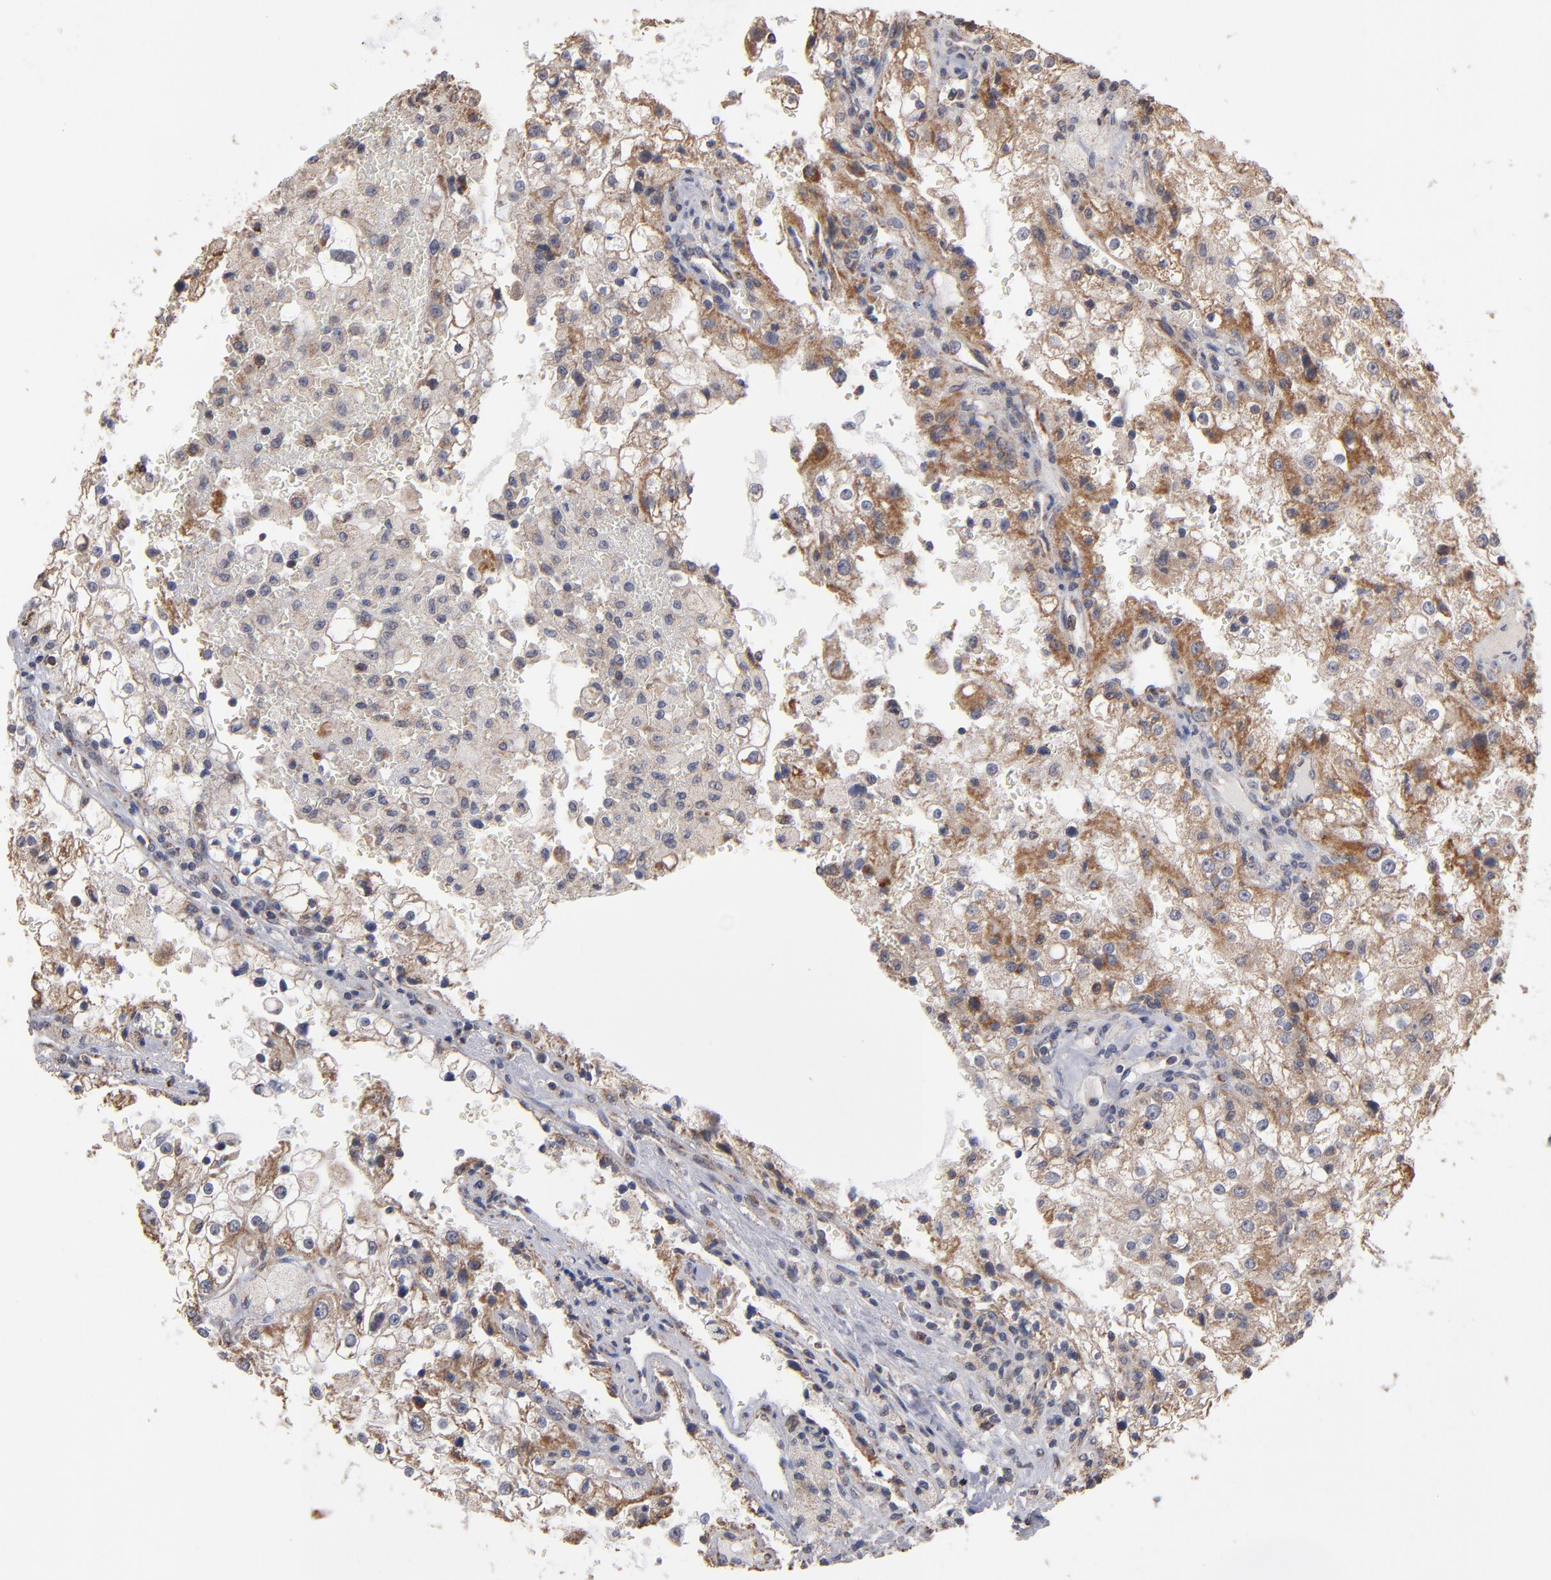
{"staining": {"intensity": "moderate", "quantity": "25%-75%", "location": "cytoplasmic/membranous"}, "tissue": "renal cancer", "cell_type": "Tumor cells", "image_type": "cancer", "snomed": [{"axis": "morphology", "description": "Adenocarcinoma, NOS"}, {"axis": "topography", "description": "Kidney"}], "caption": "A medium amount of moderate cytoplasmic/membranous expression is identified in approximately 25%-75% of tumor cells in renal cancer (adenocarcinoma) tissue. (IHC, brightfield microscopy, high magnification).", "gene": "MIPOL1", "patient": {"sex": "female", "age": 74}}